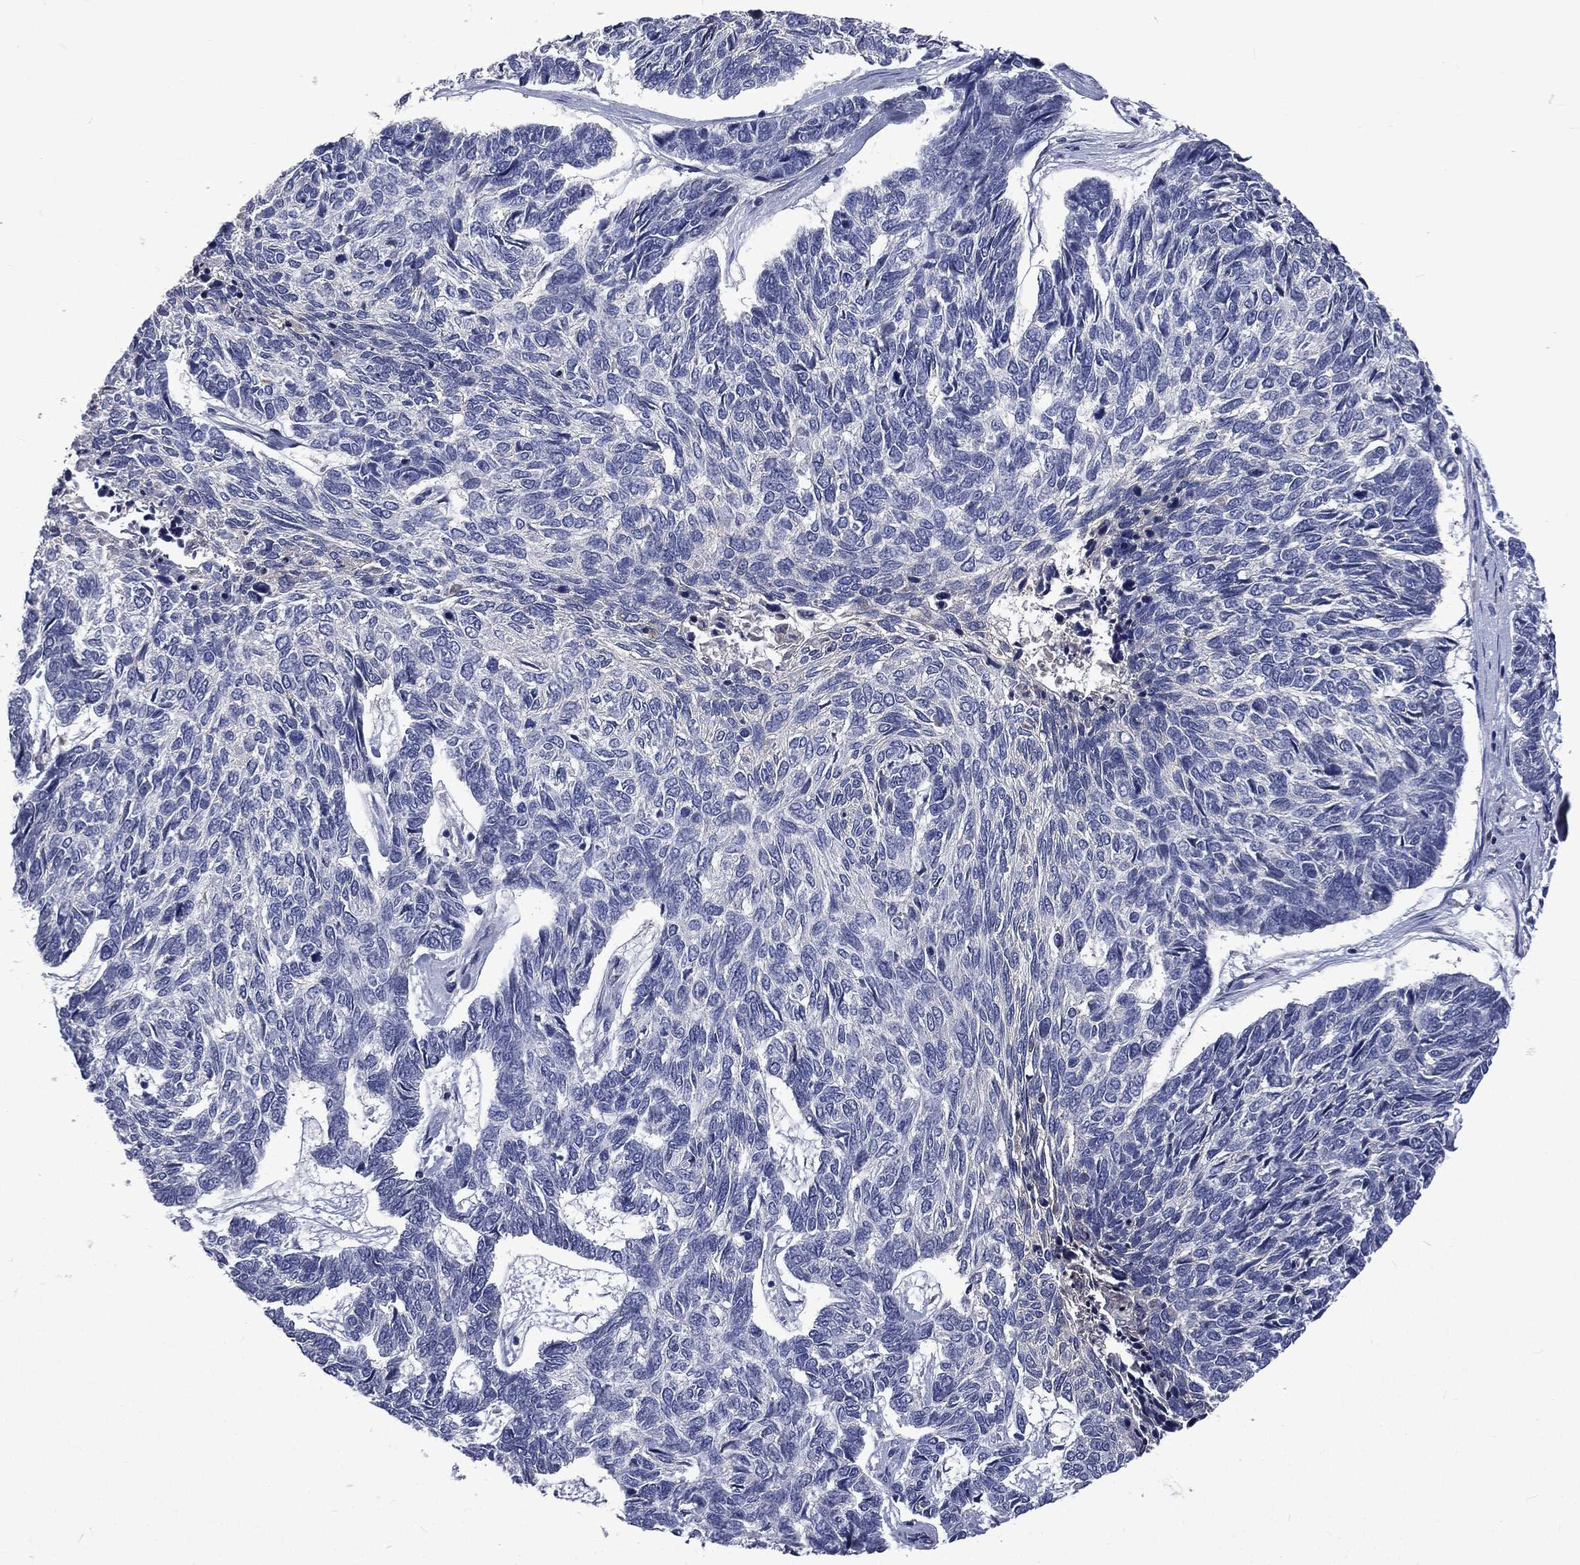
{"staining": {"intensity": "negative", "quantity": "none", "location": "none"}, "tissue": "skin cancer", "cell_type": "Tumor cells", "image_type": "cancer", "snomed": [{"axis": "morphology", "description": "Basal cell carcinoma"}, {"axis": "topography", "description": "Skin"}], "caption": "Immunohistochemical staining of skin cancer (basal cell carcinoma) exhibits no significant expression in tumor cells.", "gene": "CA12", "patient": {"sex": "female", "age": 65}}